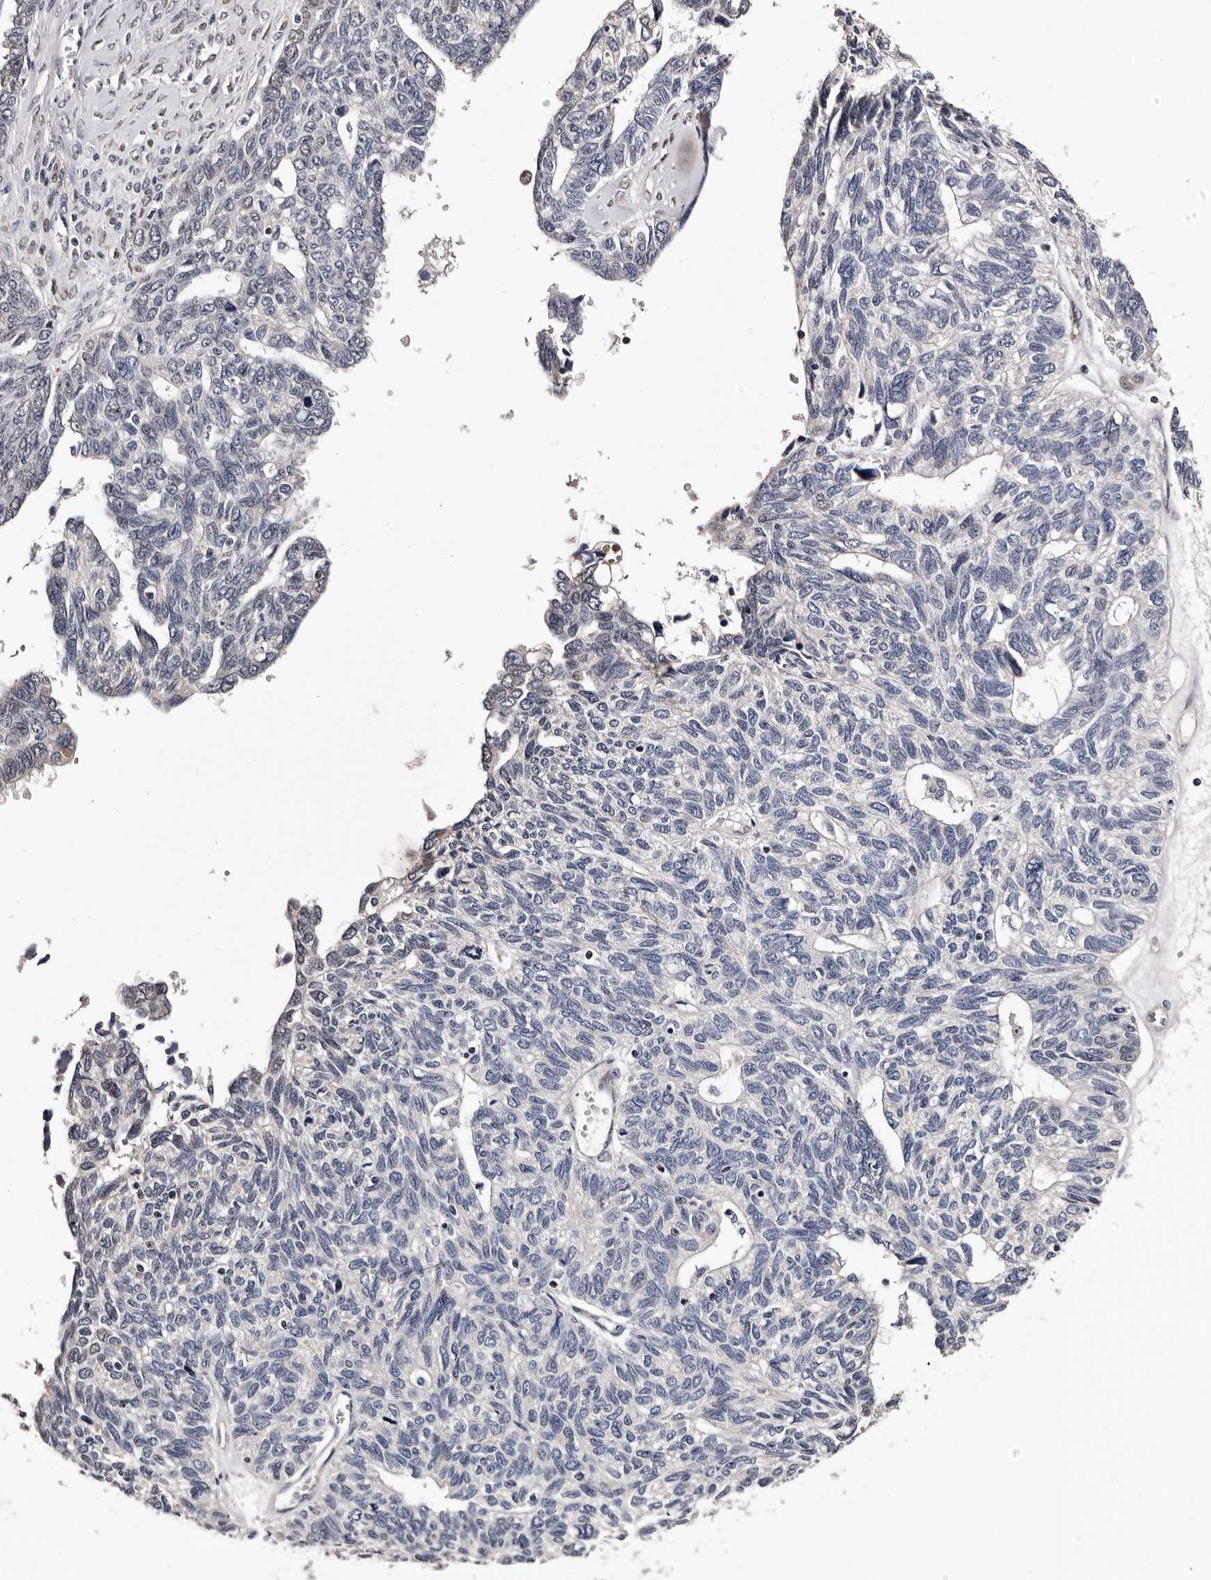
{"staining": {"intensity": "negative", "quantity": "none", "location": "none"}, "tissue": "ovarian cancer", "cell_type": "Tumor cells", "image_type": "cancer", "snomed": [{"axis": "morphology", "description": "Cystadenocarcinoma, serous, NOS"}, {"axis": "topography", "description": "Ovary"}], "caption": "The histopathology image exhibits no significant expression in tumor cells of ovarian serous cystadenocarcinoma.", "gene": "GLRX3", "patient": {"sex": "female", "age": 79}}